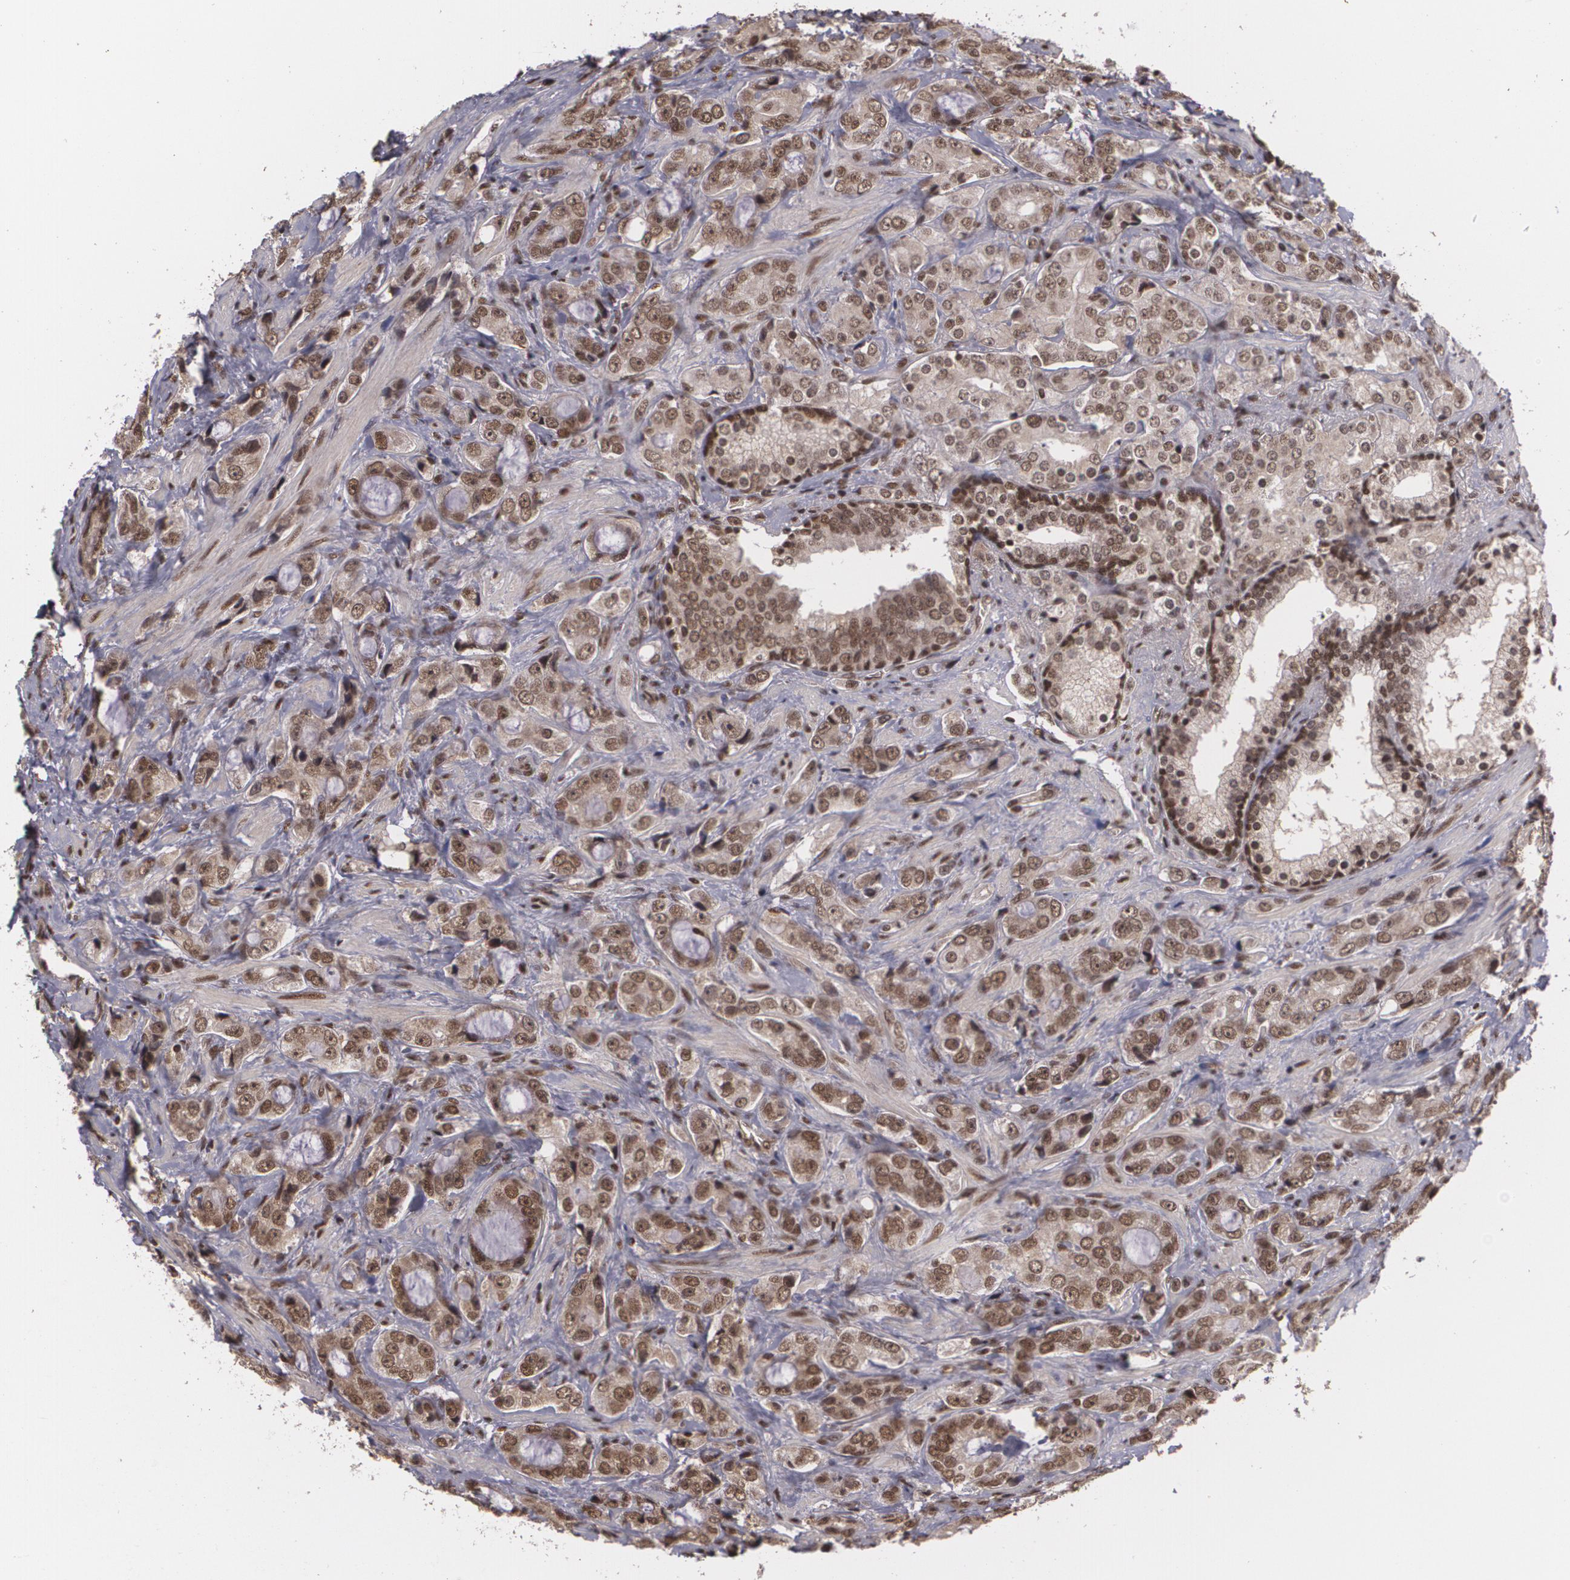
{"staining": {"intensity": "strong", "quantity": ">75%", "location": "nuclear"}, "tissue": "prostate cancer", "cell_type": "Tumor cells", "image_type": "cancer", "snomed": [{"axis": "morphology", "description": "Adenocarcinoma, Medium grade"}, {"axis": "topography", "description": "Prostate"}], "caption": "Prostate cancer stained with DAB immunohistochemistry (IHC) exhibits high levels of strong nuclear staining in about >75% of tumor cells.", "gene": "RXRB", "patient": {"sex": "male", "age": 70}}